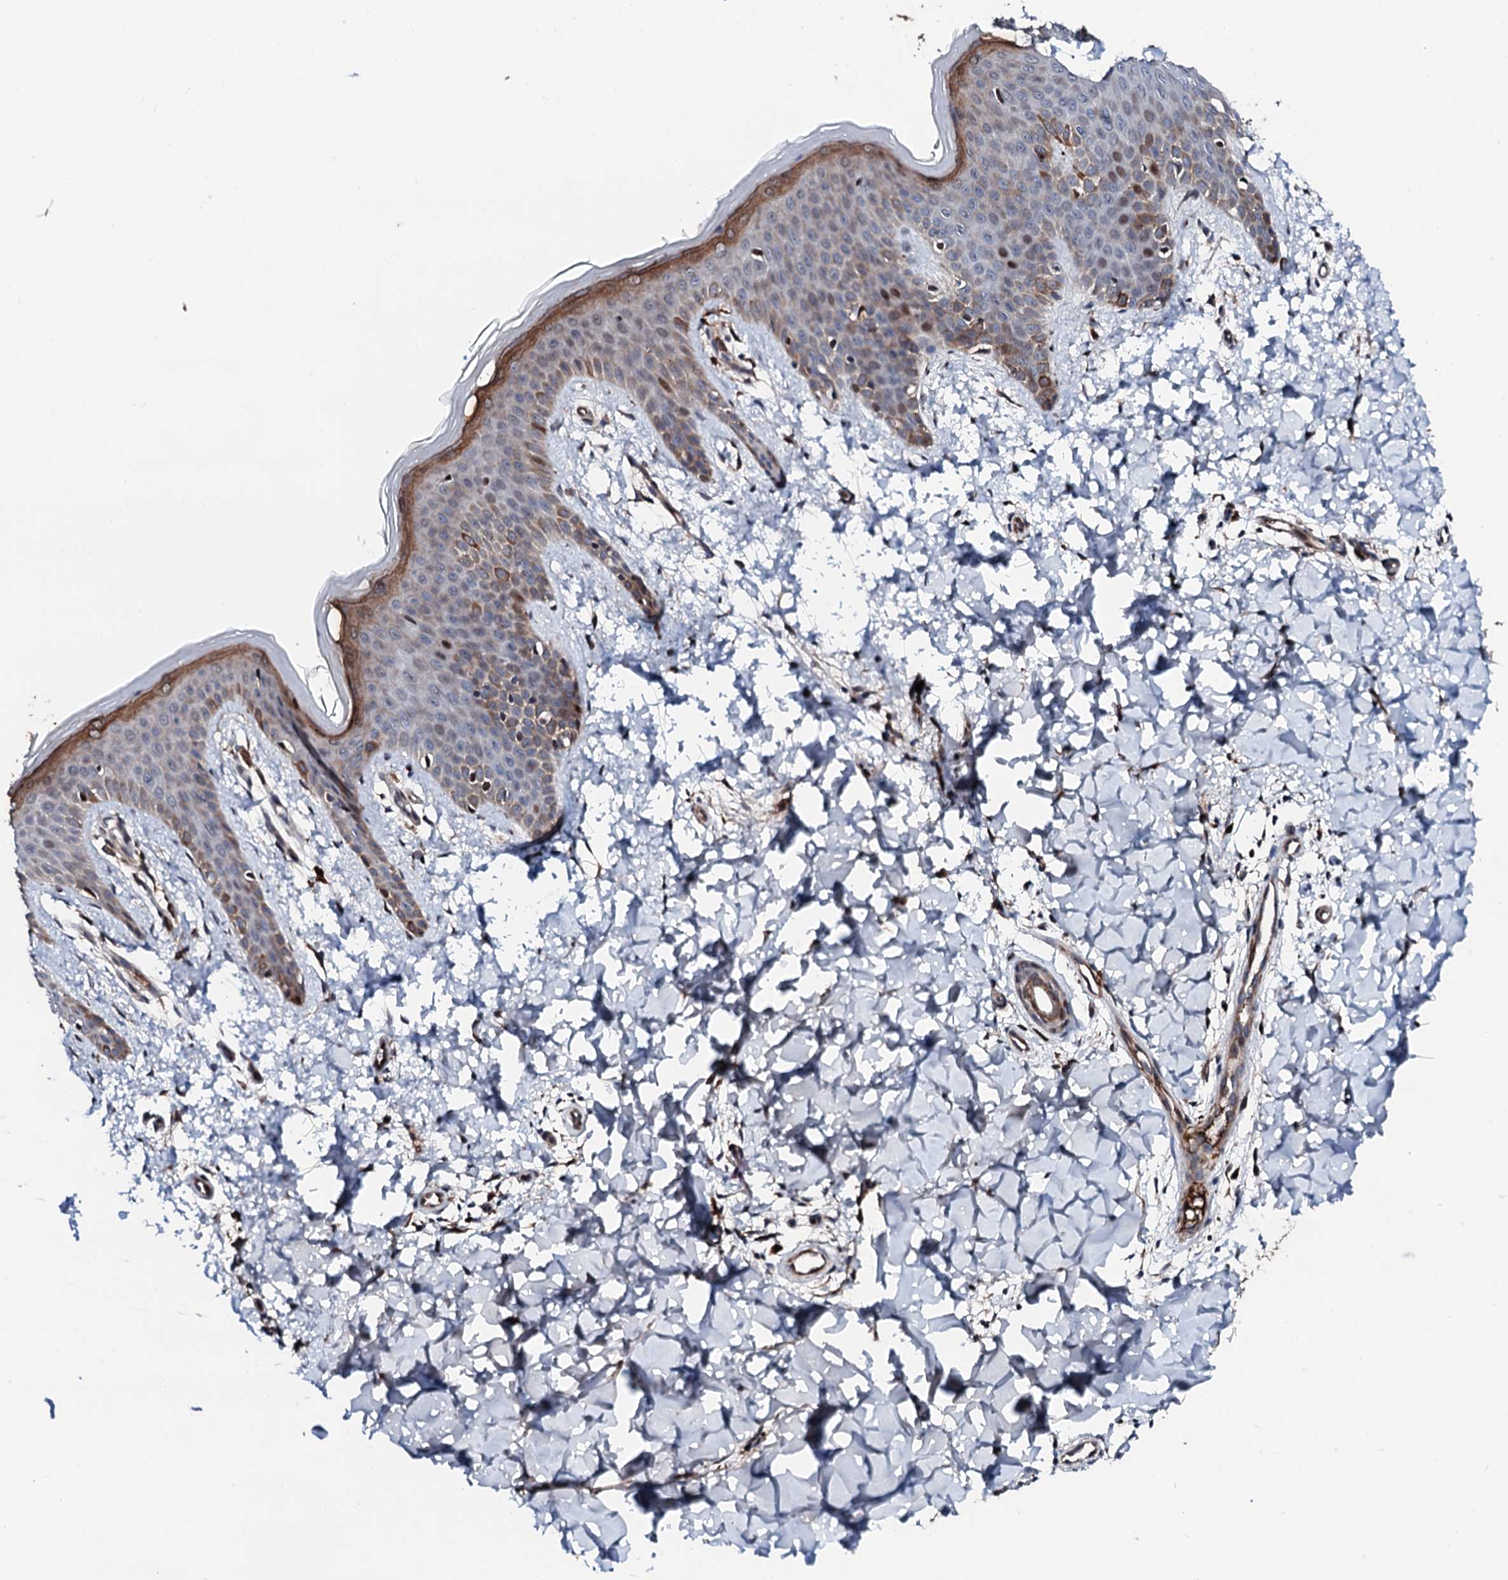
{"staining": {"intensity": "moderate", "quantity": ">75%", "location": "cytoplasmic/membranous"}, "tissue": "skin", "cell_type": "Fibroblasts", "image_type": "normal", "snomed": [{"axis": "morphology", "description": "Normal tissue, NOS"}, {"axis": "topography", "description": "Skin"}], "caption": "Brown immunohistochemical staining in benign human skin demonstrates moderate cytoplasmic/membranous positivity in about >75% of fibroblasts.", "gene": "KIF18A", "patient": {"sex": "male", "age": 36}}